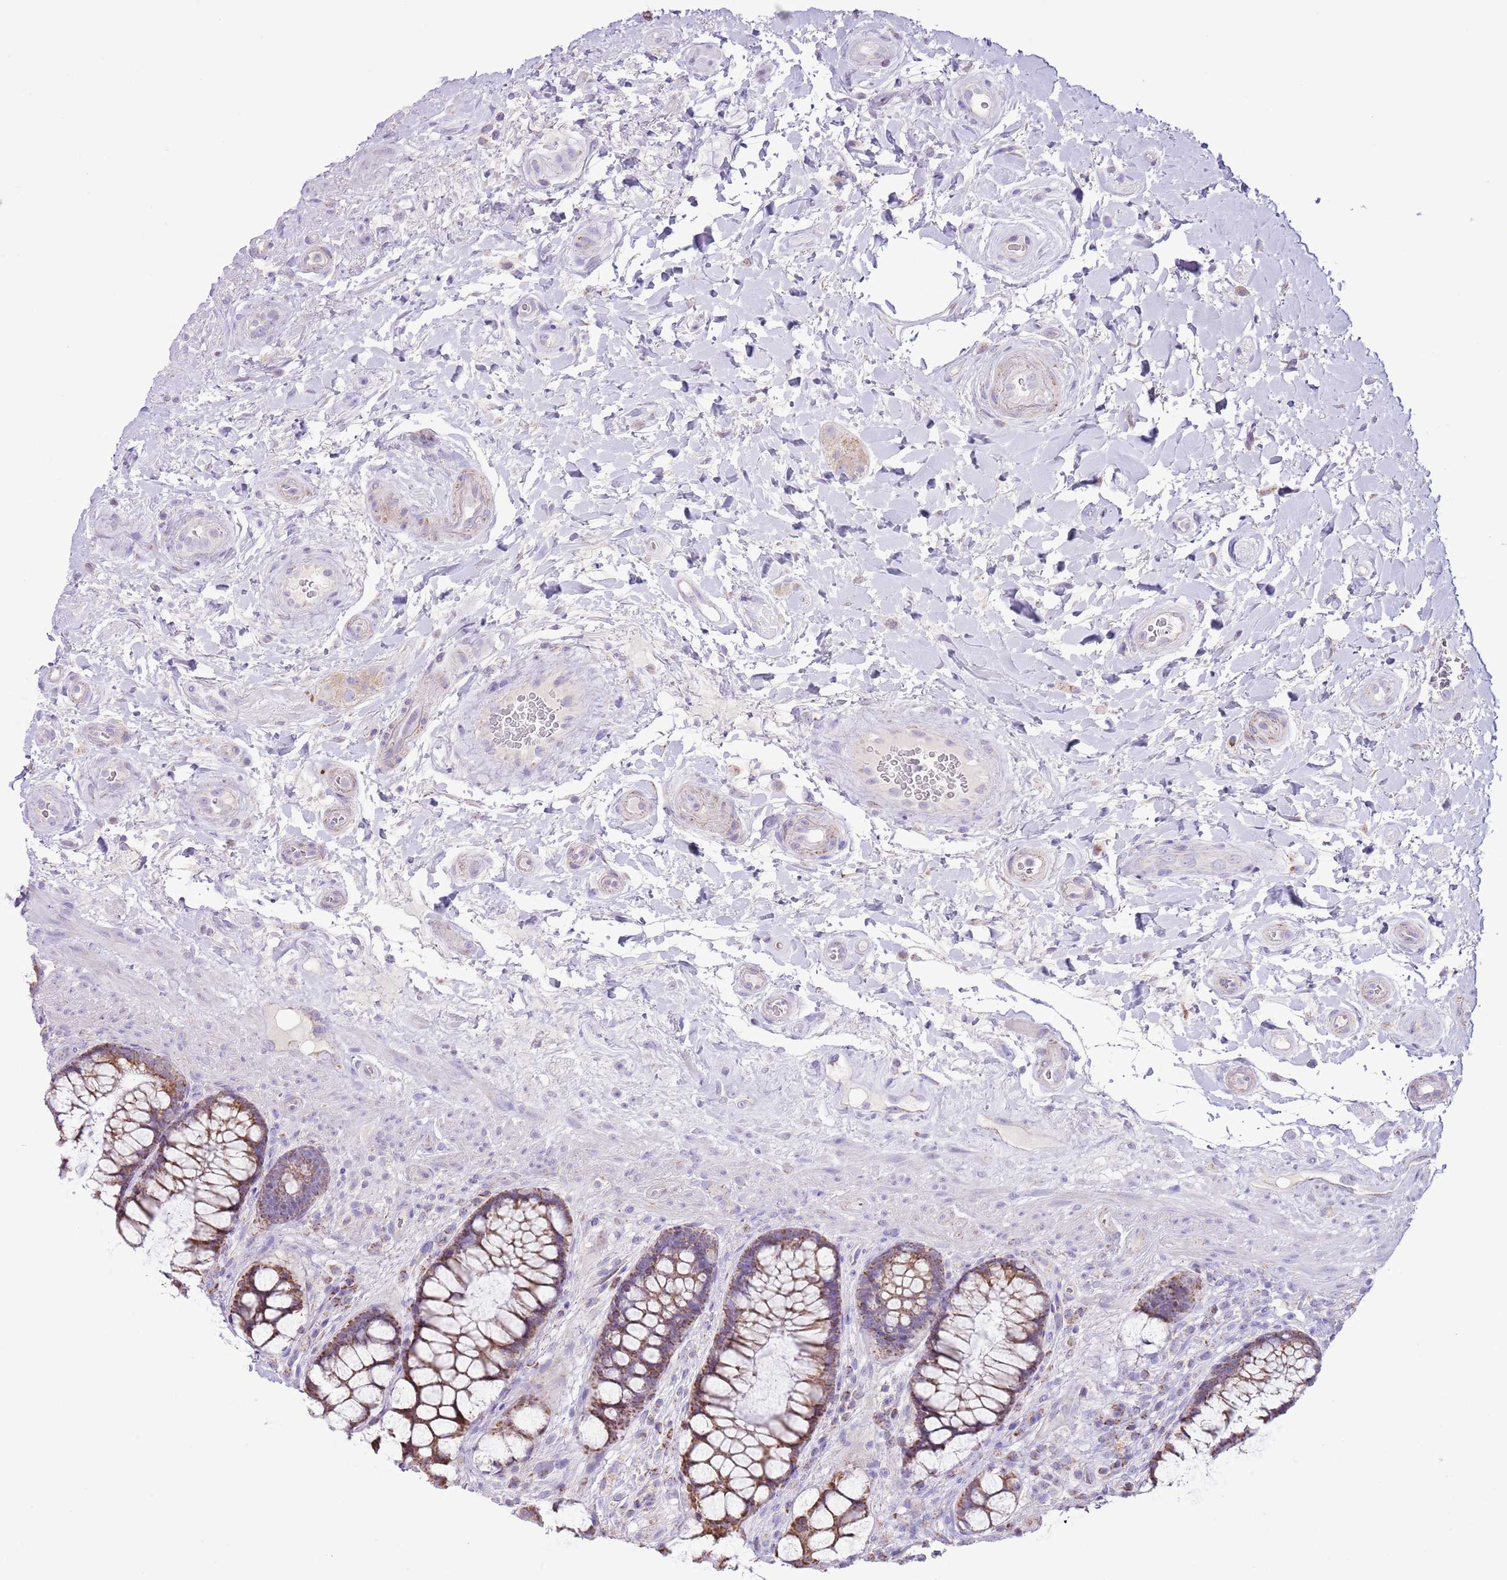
{"staining": {"intensity": "moderate", "quantity": ">75%", "location": "cytoplasmic/membranous"}, "tissue": "rectum", "cell_type": "Glandular cells", "image_type": "normal", "snomed": [{"axis": "morphology", "description": "Normal tissue, NOS"}, {"axis": "topography", "description": "Rectum"}], "caption": "A brown stain labels moderate cytoplasmic/membranous positivity of a protein in glandular cells of benign rectum. The staining is performed using DAB (3,3'-diaminobenzidine) brown chromogen to label protein expression. The nuclei are counter-stained blue using hematoxylin.", "gene": "ATP6V1B1", "patient": {"sex": "female", "age": 58}}